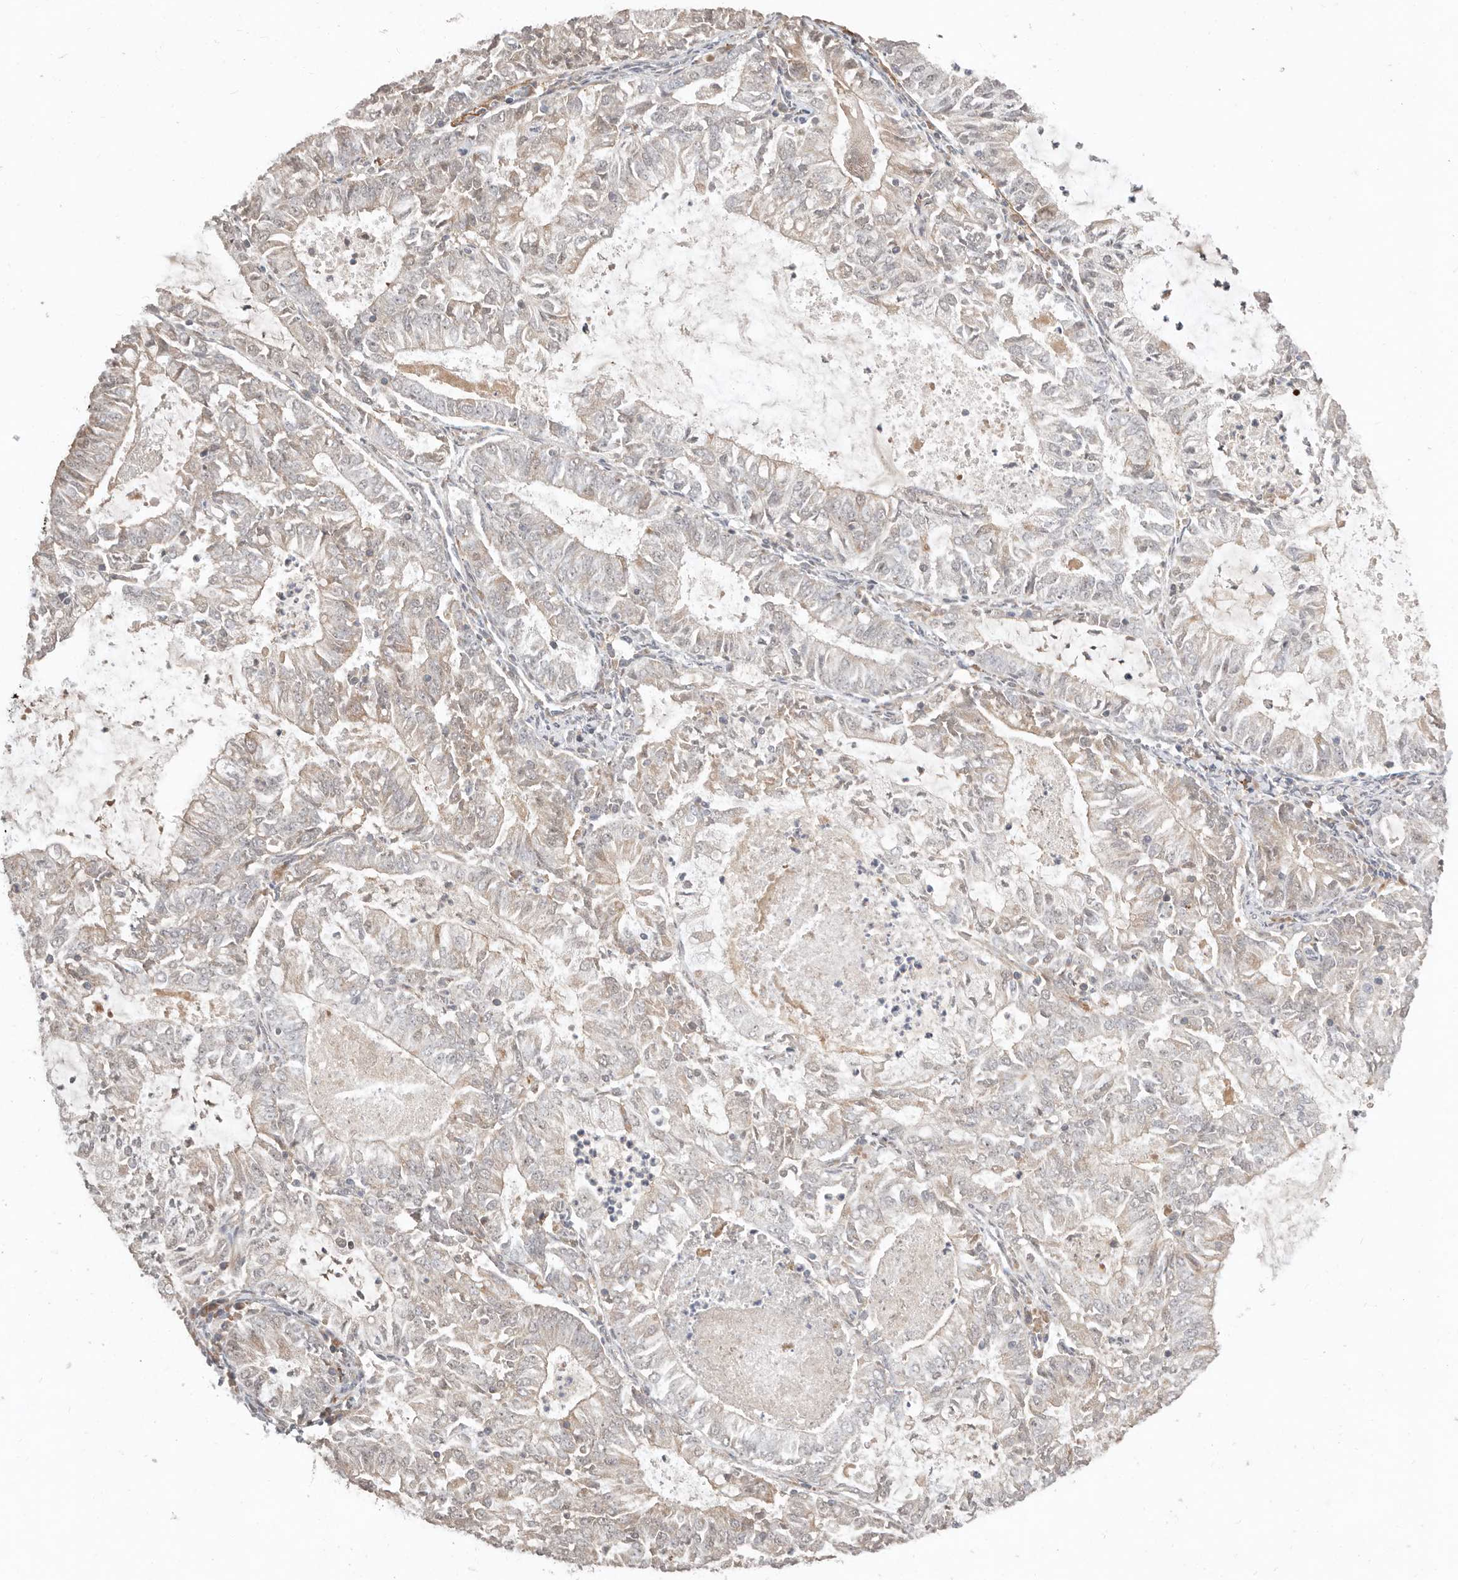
{"staining": {"intensity": "negative", "quantity": "none", "location": "none"}, "tissue": "endometrial cancer", "cell_type": "Tumor cells", "image_type": "cancer", "snomed": [{"axis": "morphology", "description": "Adenocarcinoma, NOS"}, {"axis": "topography", "description": "Endometrium"}], "caption": "Protein analysis of endometrial cancer displays no significant positivity in tumor cells.", "gene": "MTFR2", "patient": {"sex": "female", "age": 57}}